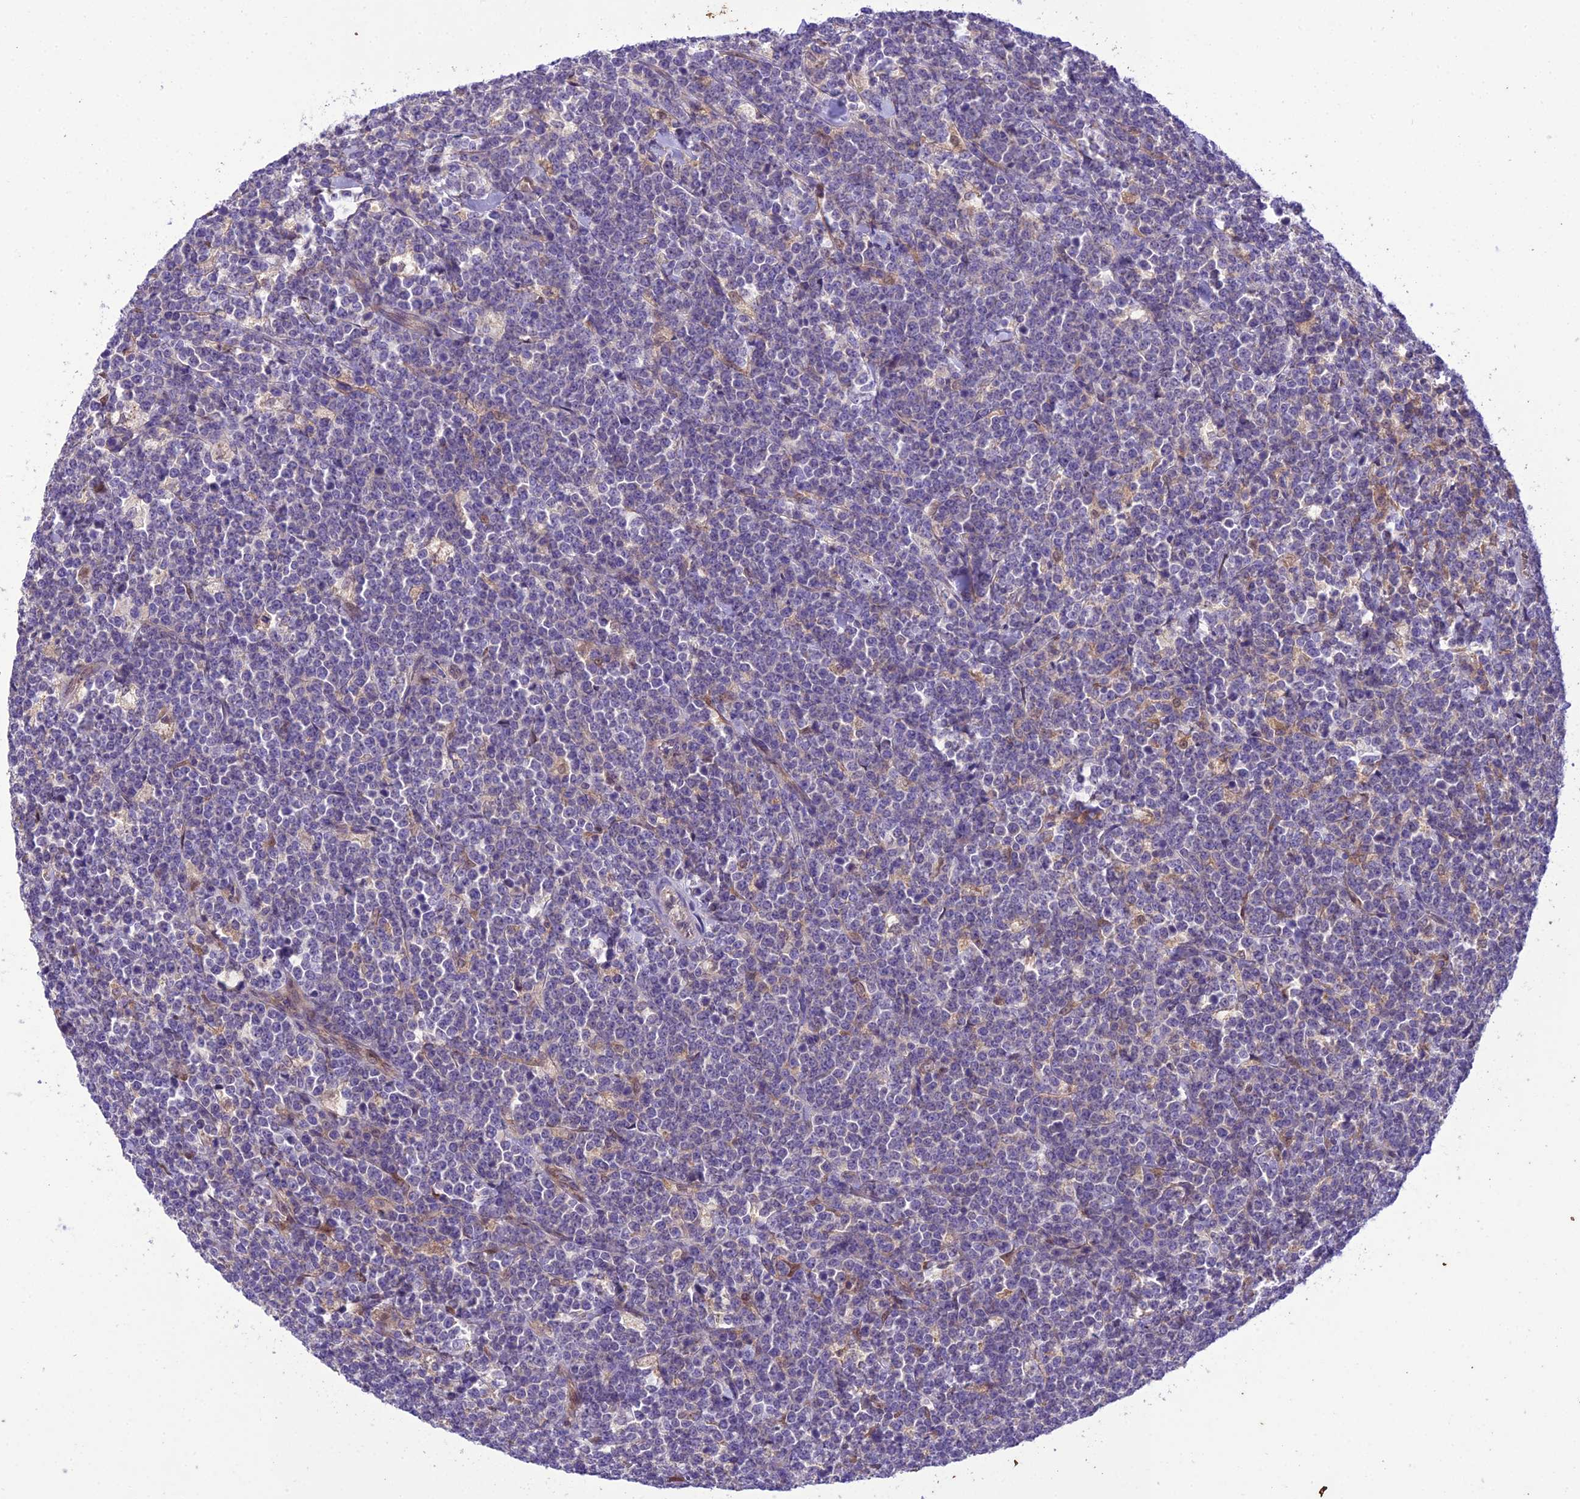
{"staining": {"intensity": "negative", "quantity": "none", "location": "none"}, "tissue": "lymphoma", "cell_type": "Tumor cells", "image_type": "cancer", "snomed": [{"axis": "morphology", "description": "Malignant lymphoma, non-Hodgkin's type, High grade"}, {"axis": "topography", "description": "Small intestine"}], "caption": "Tumor cells show no significant staining in high-grade malignant lymphoma, non-Hodgkin's type.", "gene": "BORCS6", "patient": {"sex": "male", "age": 8}}